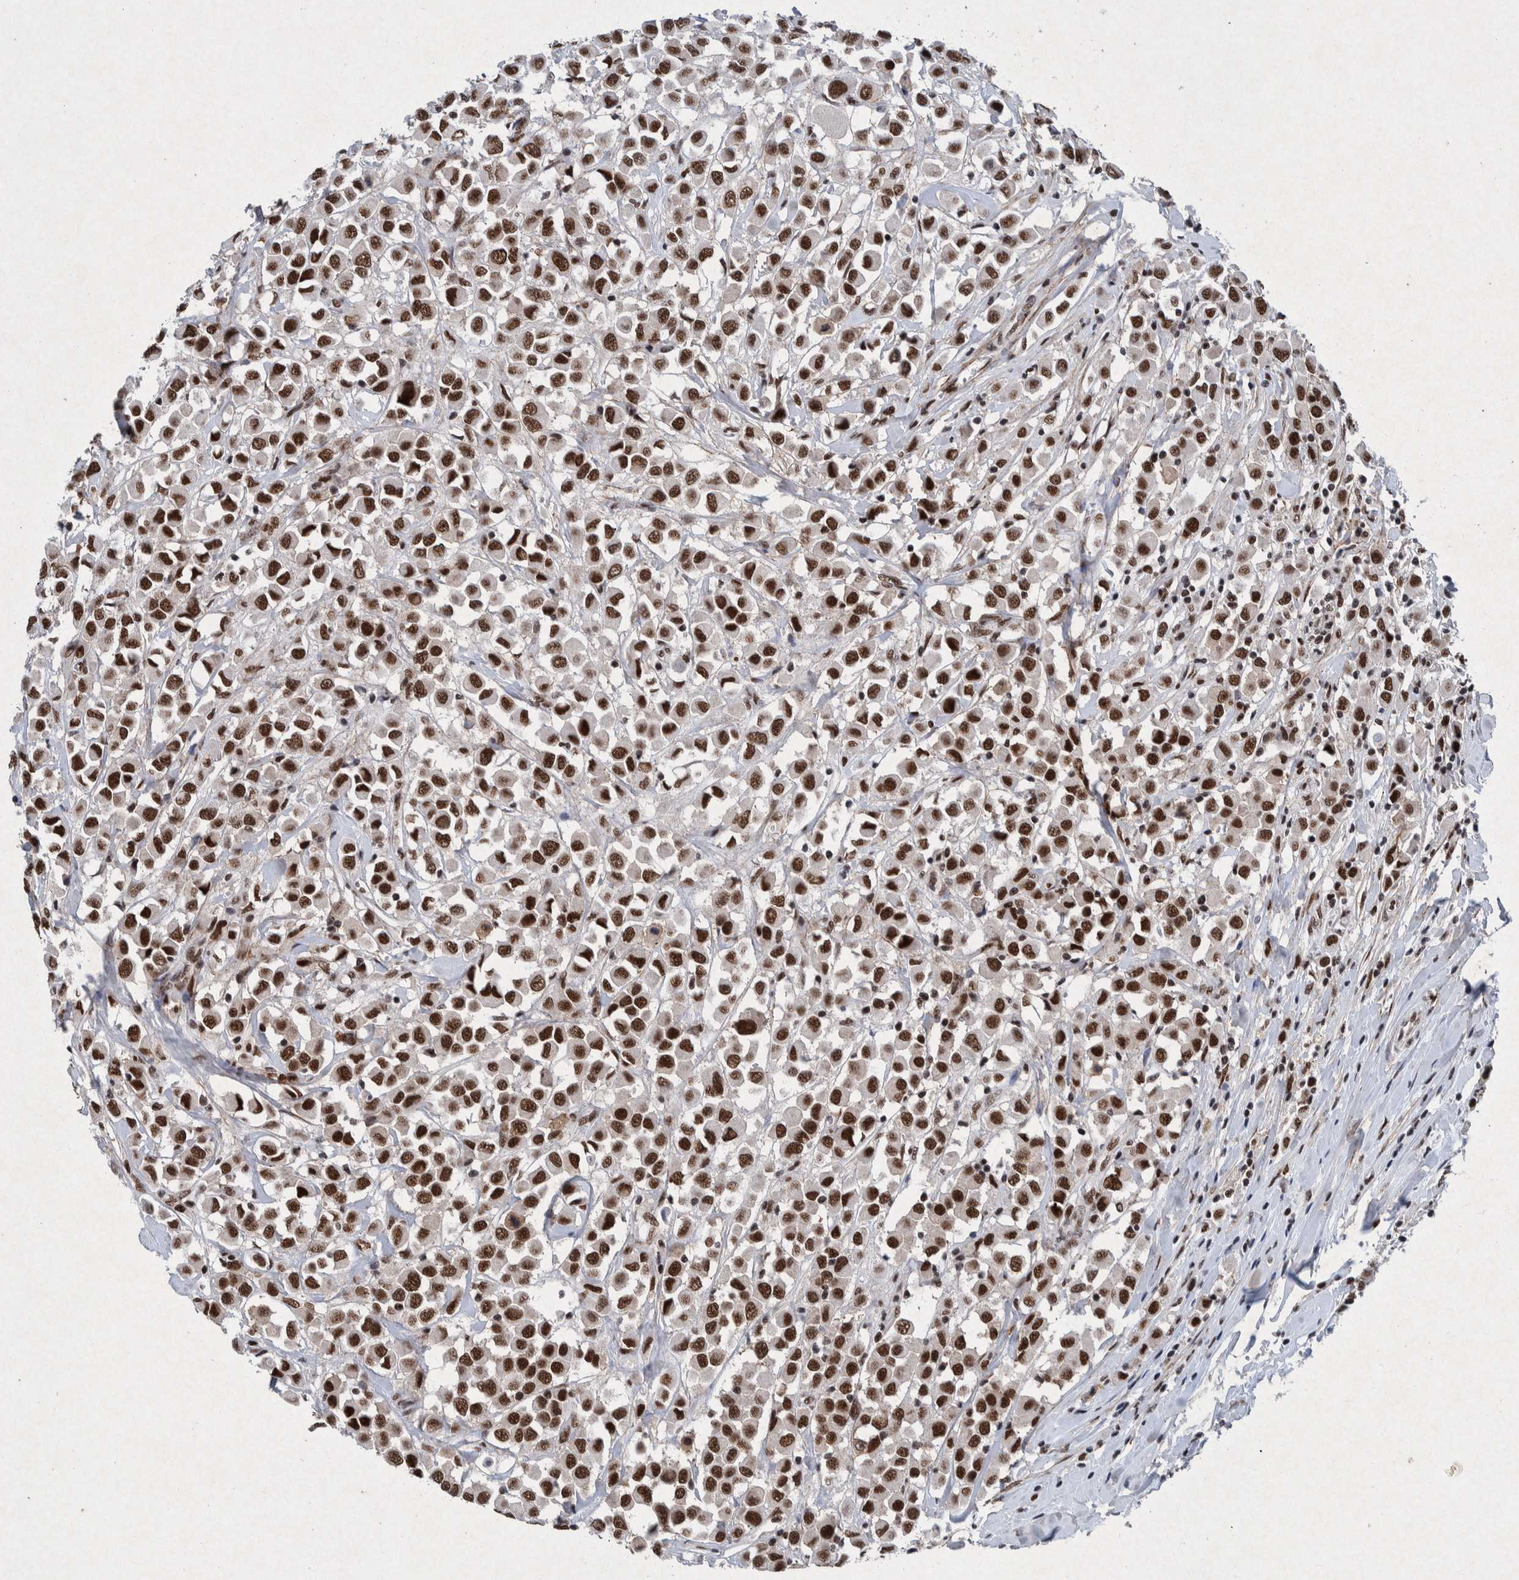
{"staining": {"intensity": "strong", "quantity": ">75%", "location": "nuclear"}, "tissue": "breast cancer", "cell_type": "Tumor cells", "image_type": "cancer", "snomed": [{"axis": "morphology", "description": "Duct carcinoma"}, {"axis": "topography", "description": "Breast"}], "caption": "A high-resolution photomicrograph shows immunohistochemistry staining of intraductal carcinoma (breast), which demonstrates strong nuclear positivity in about >75% of tumor cells.", "gene": "TAF10", "patient": {"sex": "female", "age": 61}}